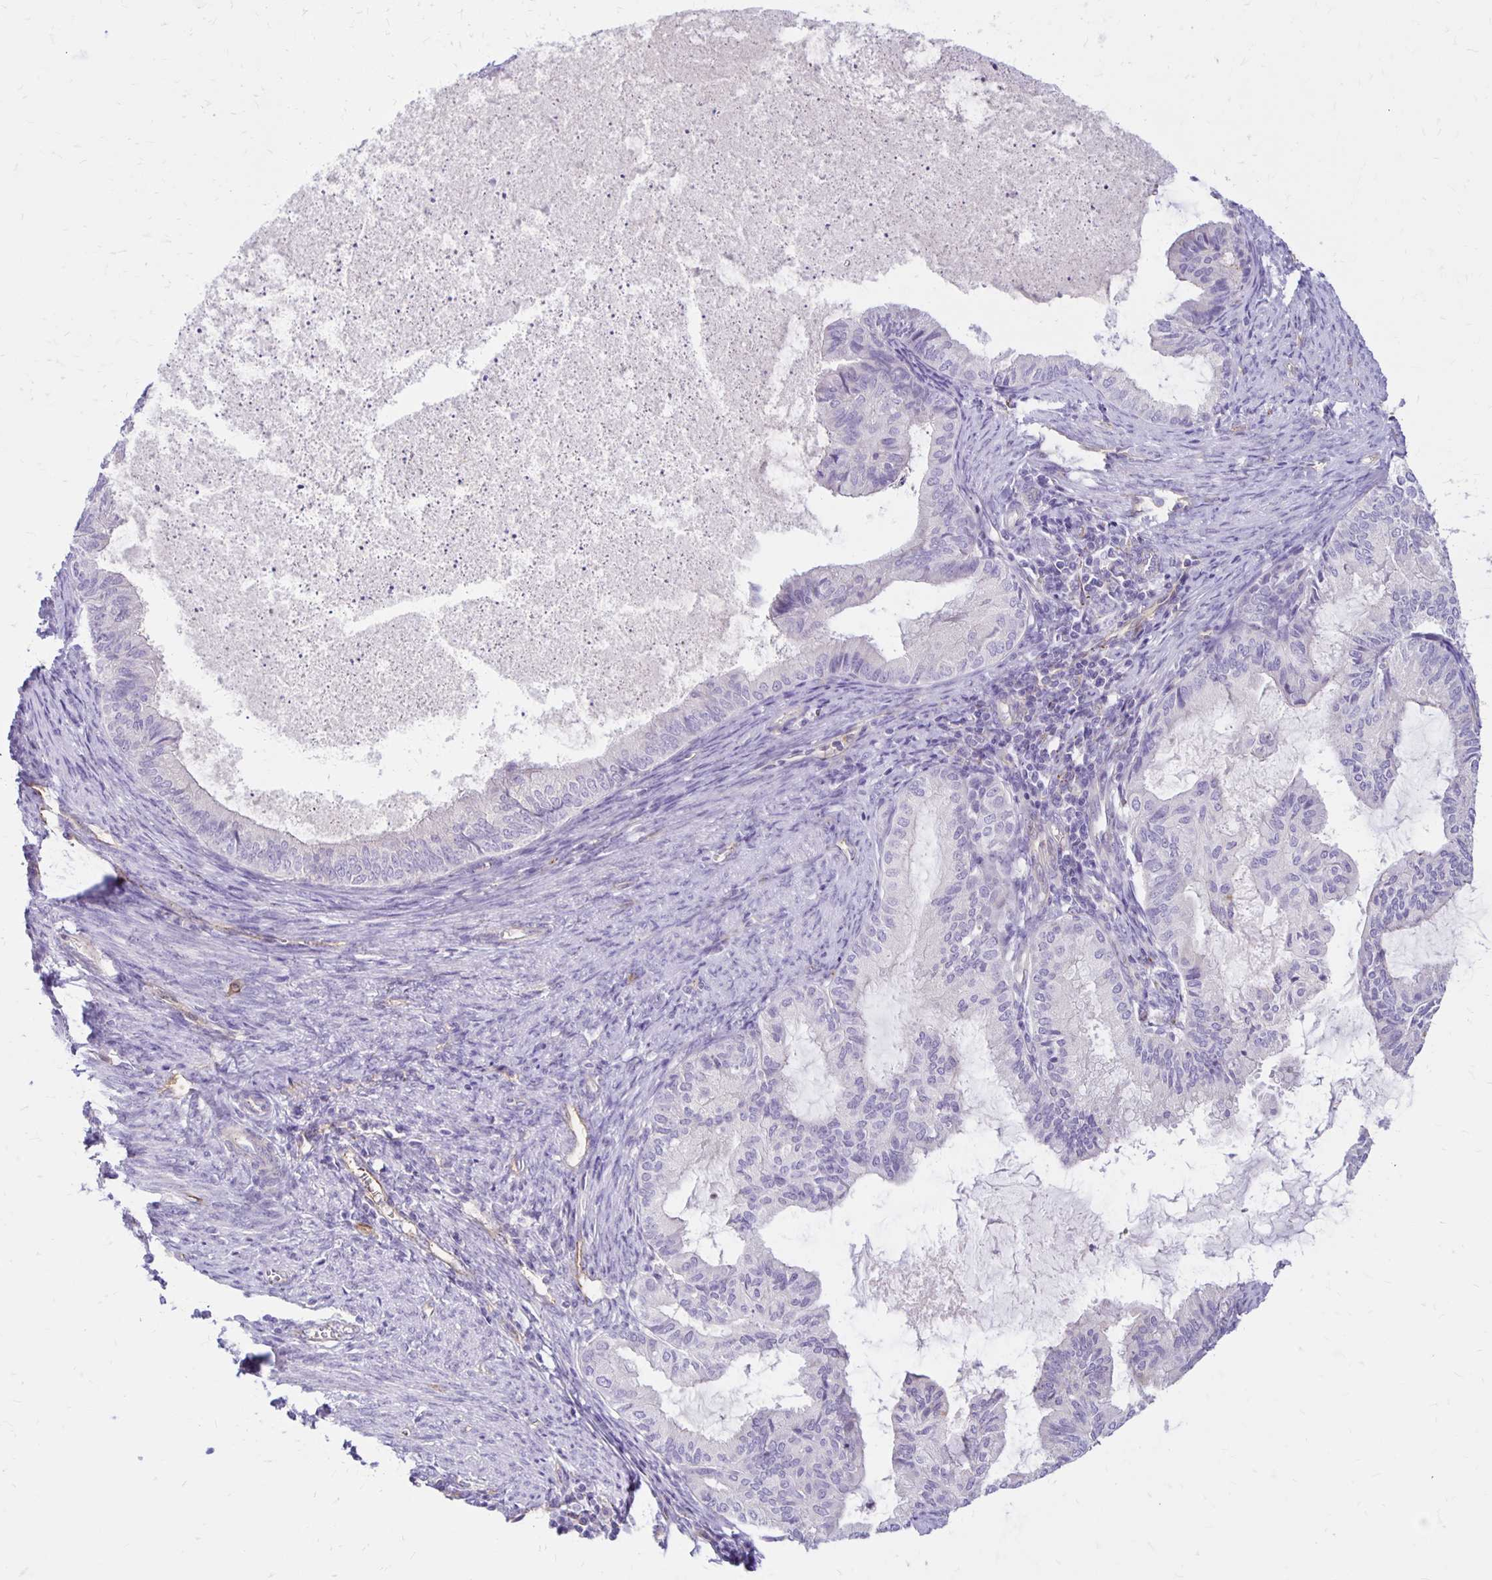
{"staining": {"intensity": "negative", "quantity": "none", "location": "none"}, "tissue": "endometrial cancer", "cell_type": "Tumor cells", "image_type": "cancer", "snomed": [{"axis": "morphology", "description": "Adenocarcinoma, NOS"}, {"axis": "topography", "description": "Endometrium"}], "caption": "Tumor cells are negative for protein expression in human endometrial cancer (adenocarcinoma).", "gene": "TTYH1", "patient": {"sex": "female", "age": 86}}